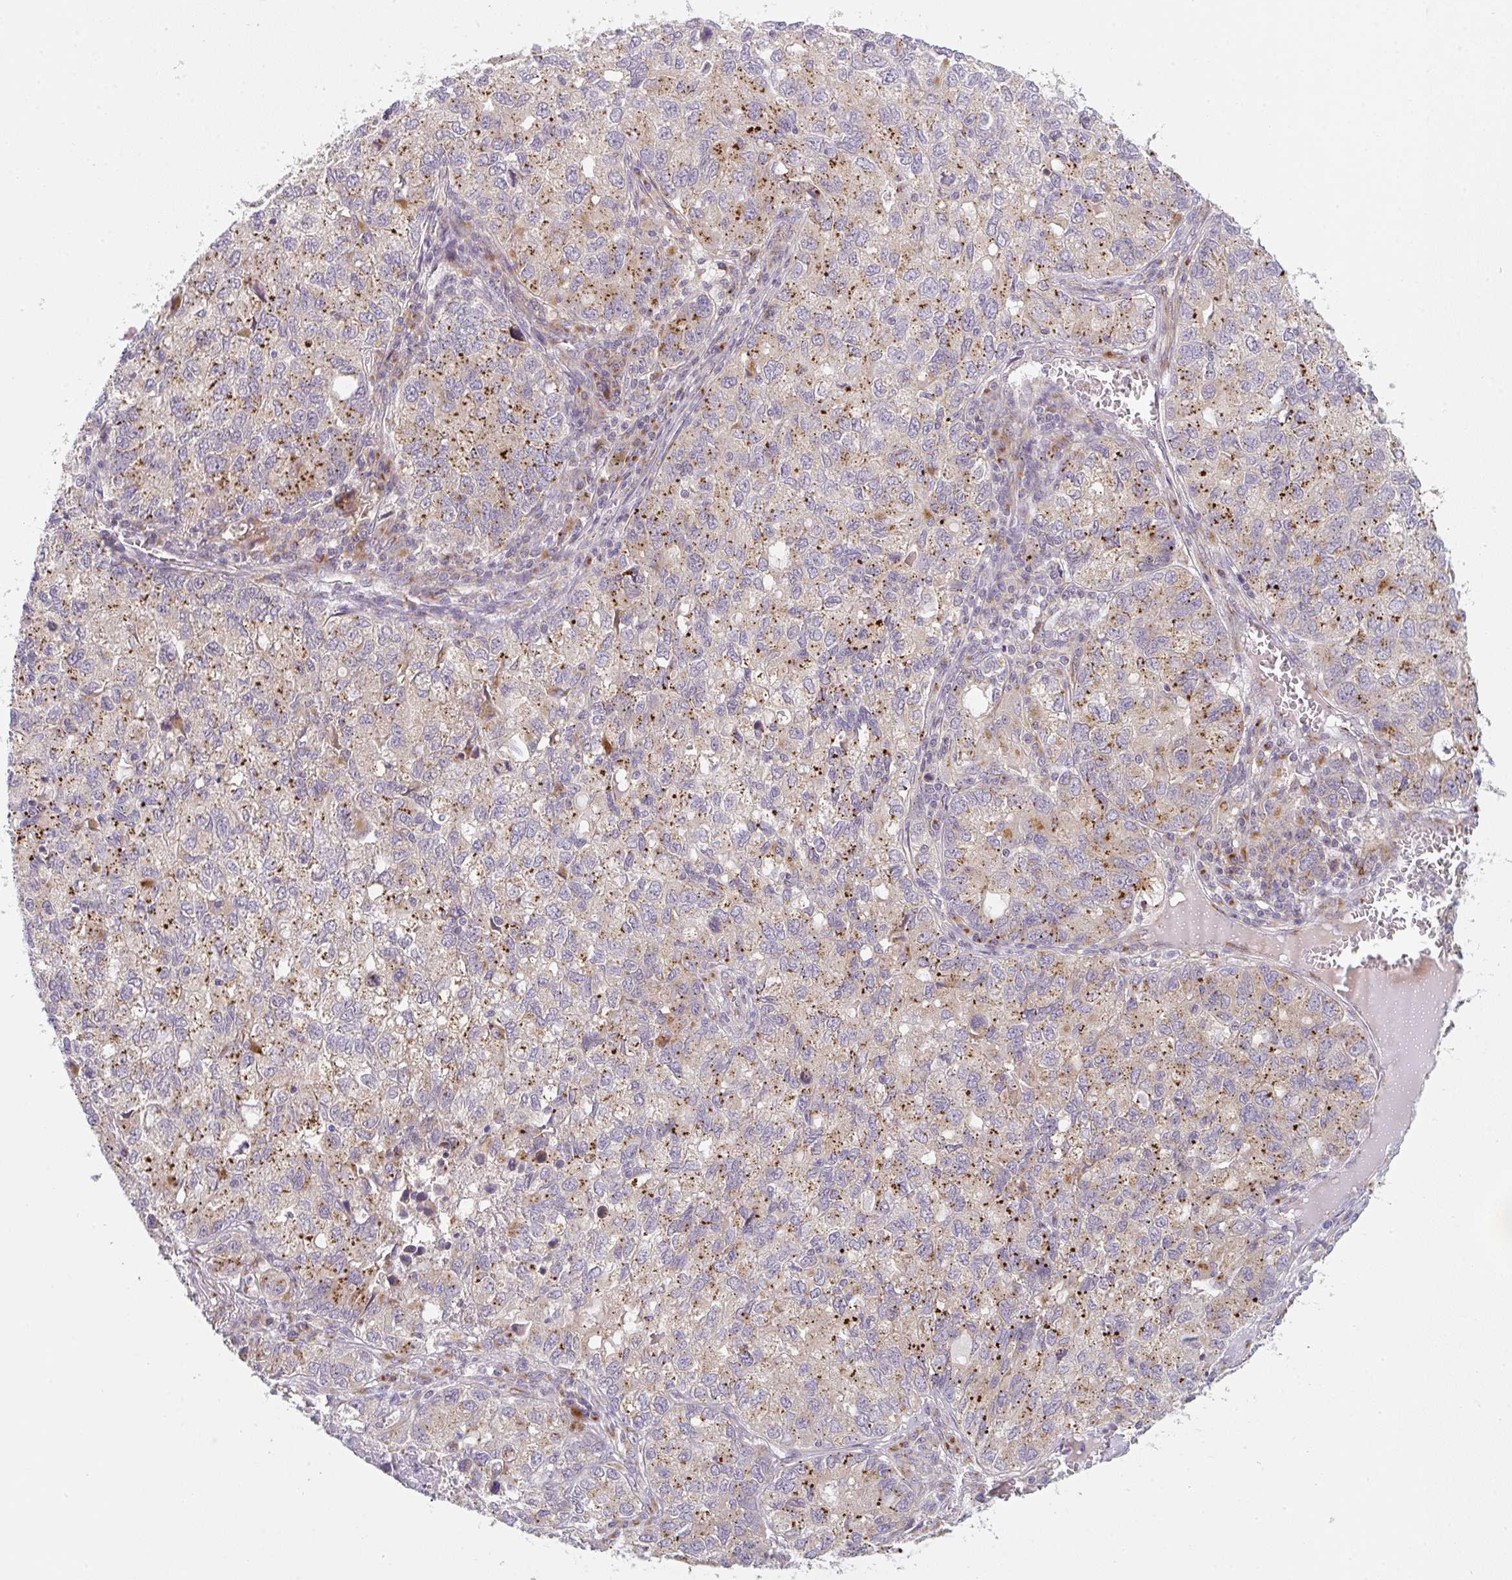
{"staining": {"intensity": "strong", "quantity": "25%-75%", "location": "cytoplasmic/membranous"}, "tissue": "lung cancer", "cell_type": "Tumor cells", "image_type": "cancer", "snomed": [{"axis": "morphology", "description": "Normal morphology"}, {"axis": "morphology", "description": "Adenocarcinoma, NOS"}, {"axis": "topography", "description": "Lymph node"}, {"axis": "topography", "description": "Lung"}], "caption": "An image of human lung adenocarcinoma stained for a protein exhibits strong cytoplasmic/membranous brown staining in tumor cells. (DAB (3,3'-diaminobenzidine) IHC, brown staining for protein, blue staining for nuclei).", "gene": "GVQW3", "patient": {"sex": "female", "age": 51}}